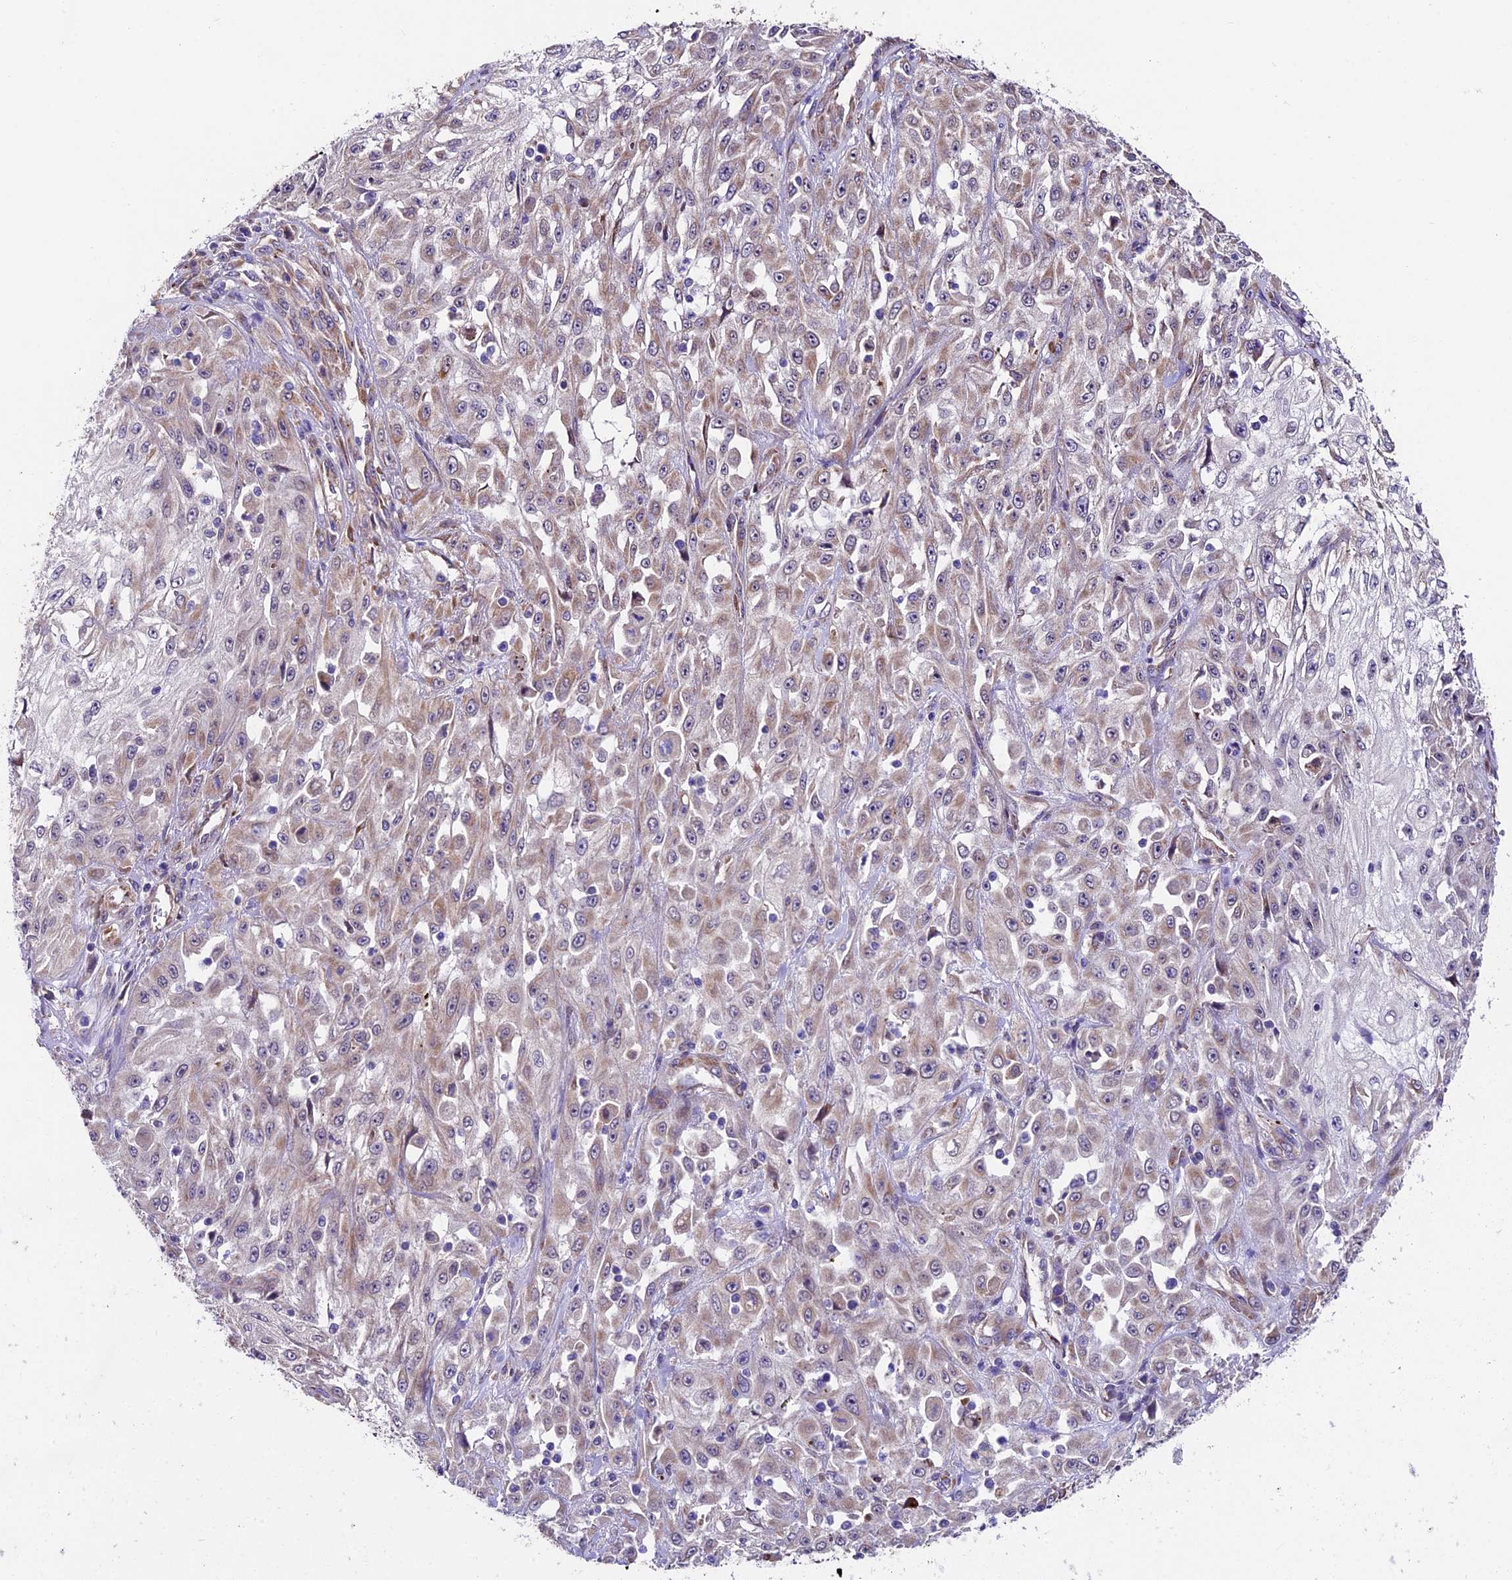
{"staining": {"intensity": "weak", "quantity": "<25%", "location": "cytoplasmic/membranous"}, "tissue": "skin cancer", "cell_type": "Tumor cells", "image_type": "cancer", "snomed": [{"axis": "morphology", "description": "Squamous cell carcinoma, NOS"}, {"axis": "morphology", "description": "Squamous cell carcinoma, metastatic, NOS"}, {"axis": "topography", "description": "Skin"}, {"axis": "topography", "description": "Lymph node"}], "caption": "A micrograph of skin cancer stained for a protein exhibits no brown staining in tumor cells.", "gene": "LSM7", "patient": {"sex": "male", "age": 75}}